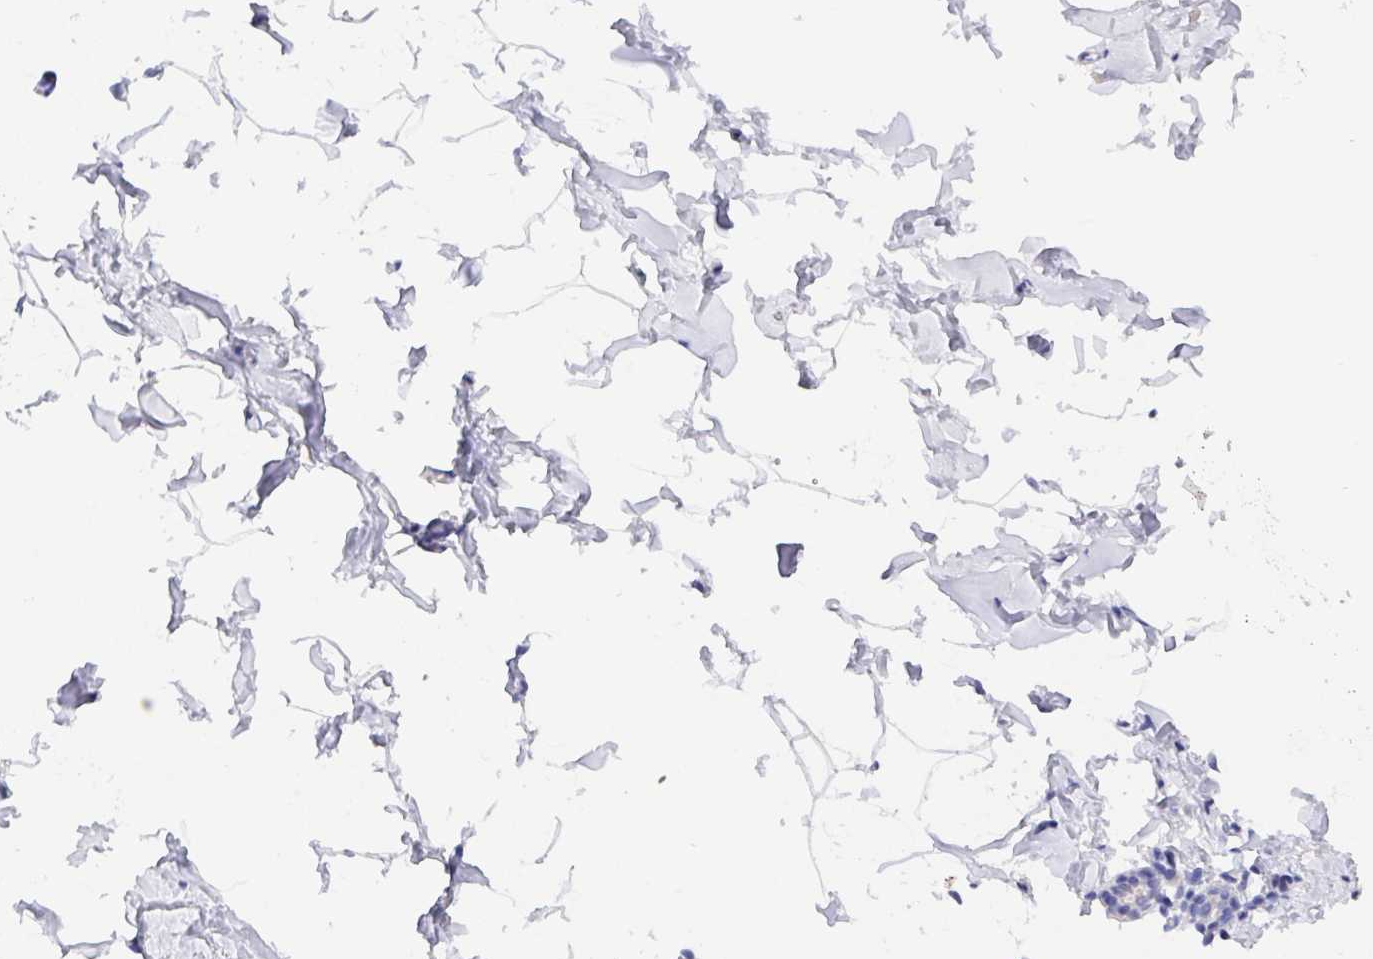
{"staining": {"intensity": "negative", "quantity": "none", "location": "none"}, "tissue": "breast", "cell_type": "Adipocytes", "image_type": "normal", "snomed": [{"axis": "morphology", "description": "Normal tissue, NOS"}, {"axis": "topography", "description": "Breast"}], "caption": "An IHC photomicrograph of benign breast is shown. There is no staining in adipocytes of breast. (Brightfield microscopy of DAB immunohistochemistry at high magnification).", "gene": "PRG3", "patient": {"sex": "female", "age": 32}}